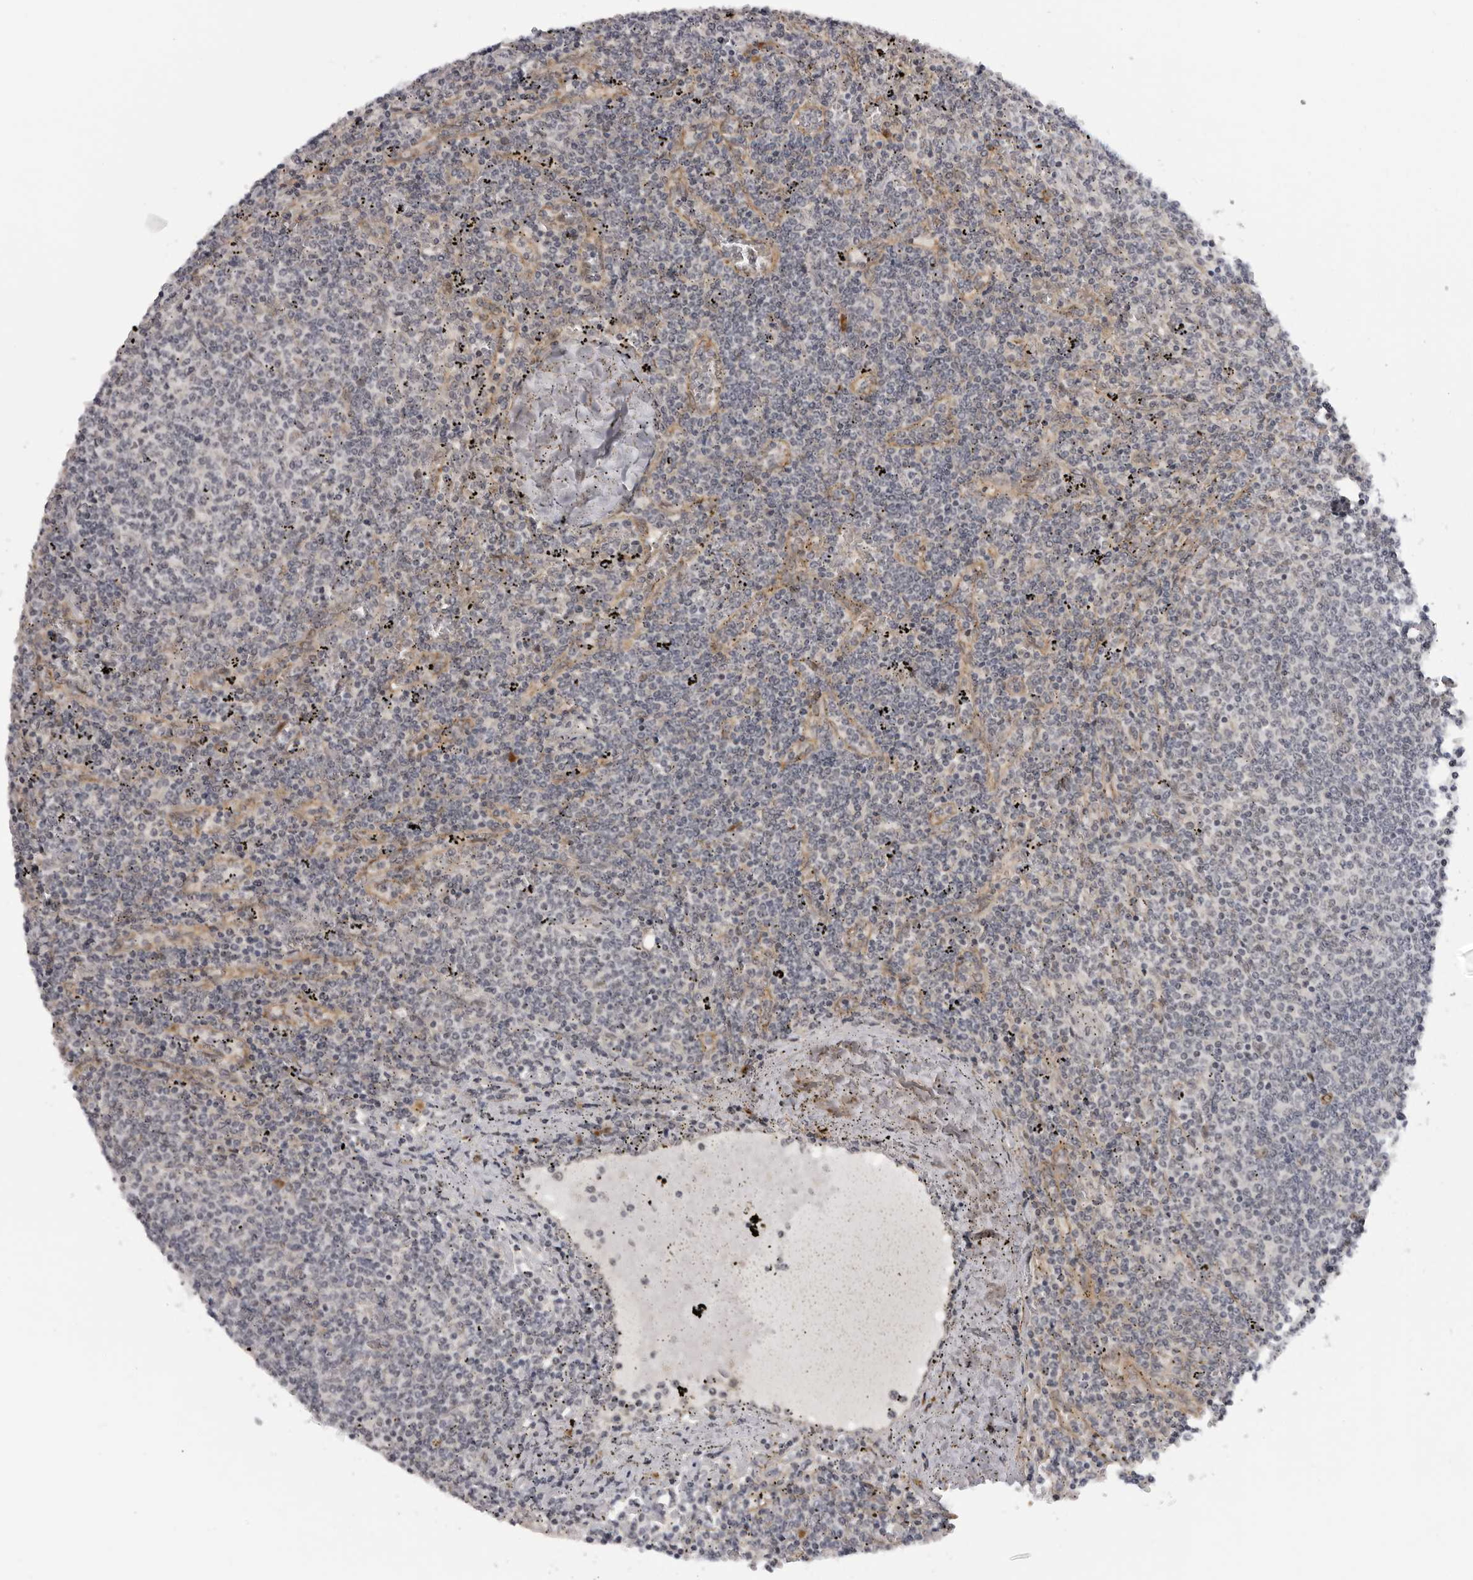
{"staining": {"intensity": "negative", "quantity": "none", "location": "none"}, "tissue": "lymphoma", "cell_type": "Tumor cells", "image_type": "cancer", "snomed": [{"axis": "morphology", "description": "Malignant lymphoma, non-Hodgkin's type, Low grade"}, {"axis": "topography", "description": "Spleen"}], "caption": "DAB (3,3'-diaminobenzidine) immunohistochemical staining of human lymphoma reveals no significant positivity in tumor cells.", "gene": "ALPK2", "patient": {"sex": "female", "age": 50}}